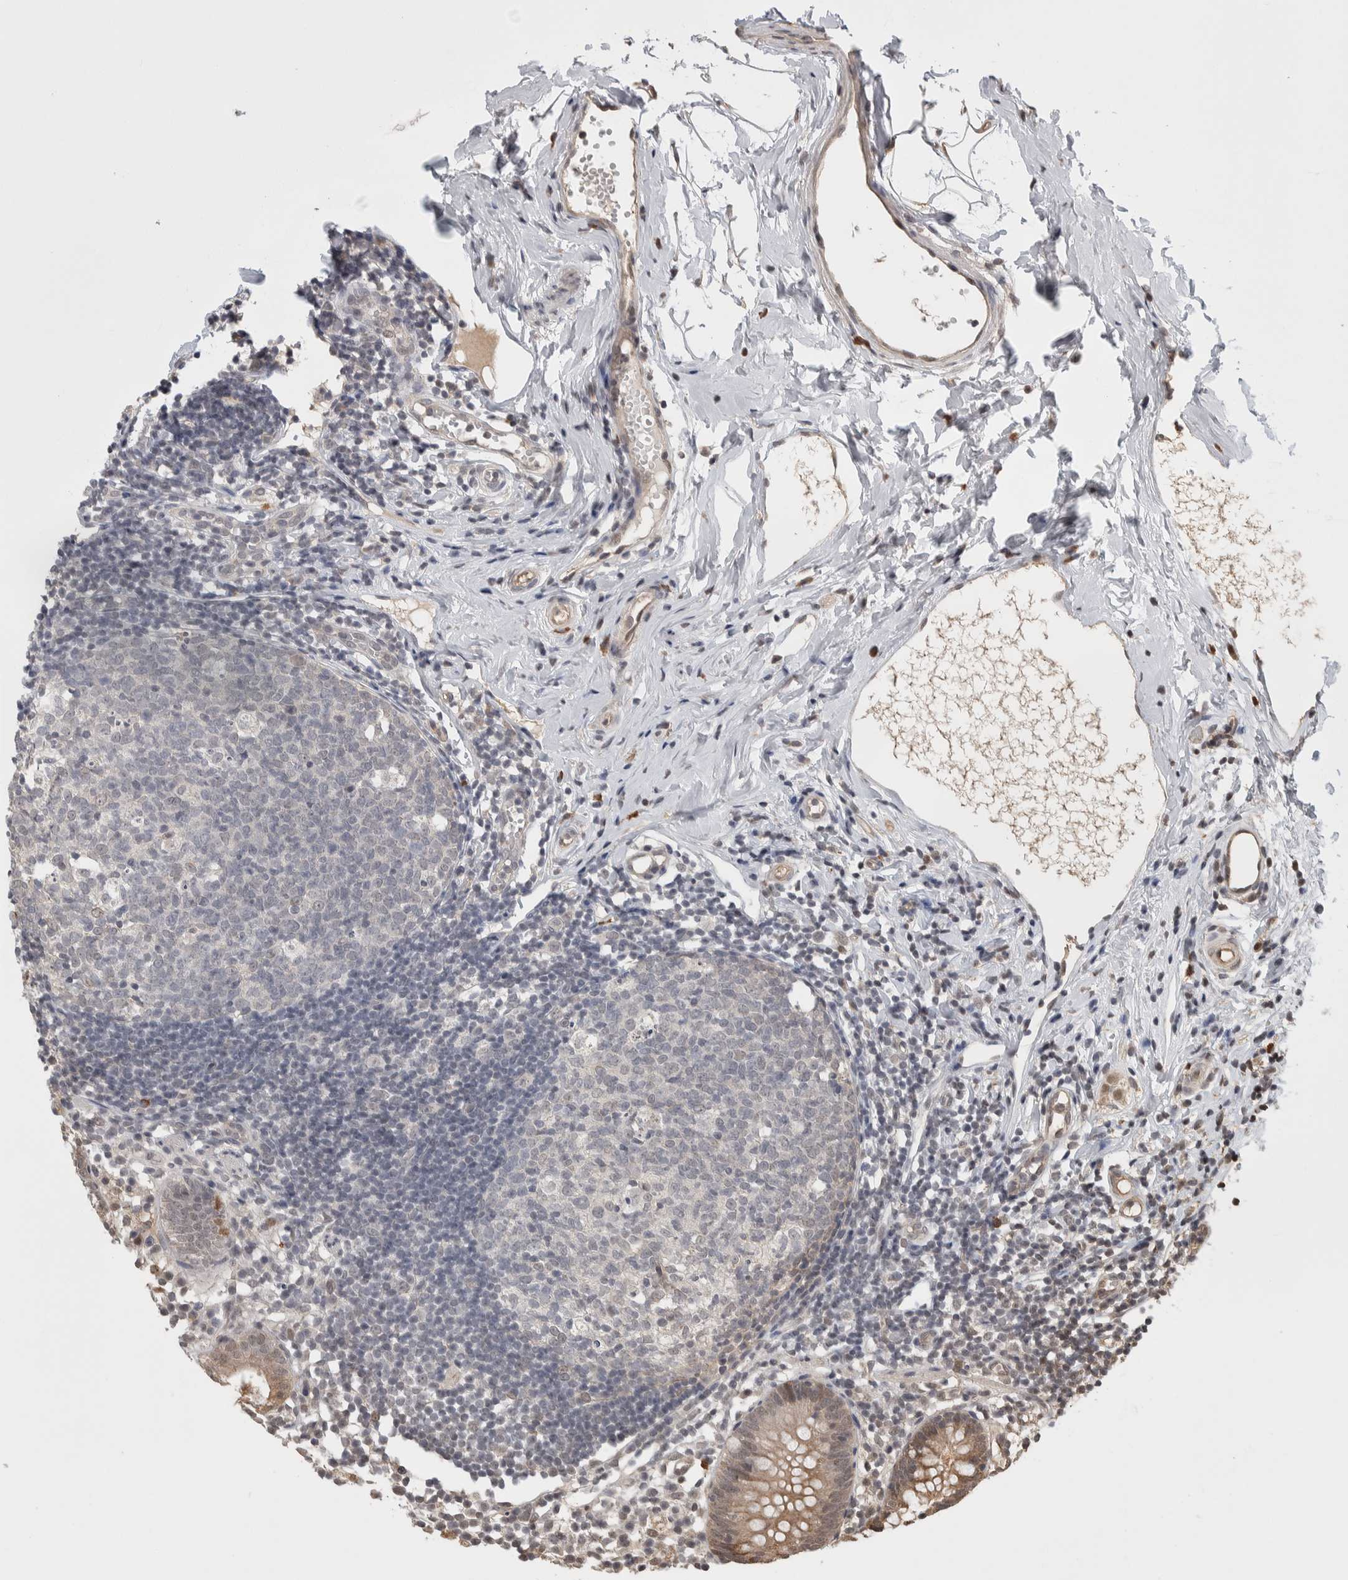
{"staining": {"intensity": "weak", "quantity": ">75%", "location": "cytoplasmic/membranous,nuclear"}, "tissue": "appendix", "cell_type": "Glandular cells", "image_type": "normal", "snomed": [{"axis": "morphology", "description": "Normal tissue, NOS"}, {"axis": "topography", "description": "Appendix"}], "caption": "Human appendix stained for a protein (brown) displays weak cytoplasmic/membranous,nuclear positive positivity in about >75% of glandular cells.", "gene": "ZNF592", "patient": {"sex": "female", "age": 20}}